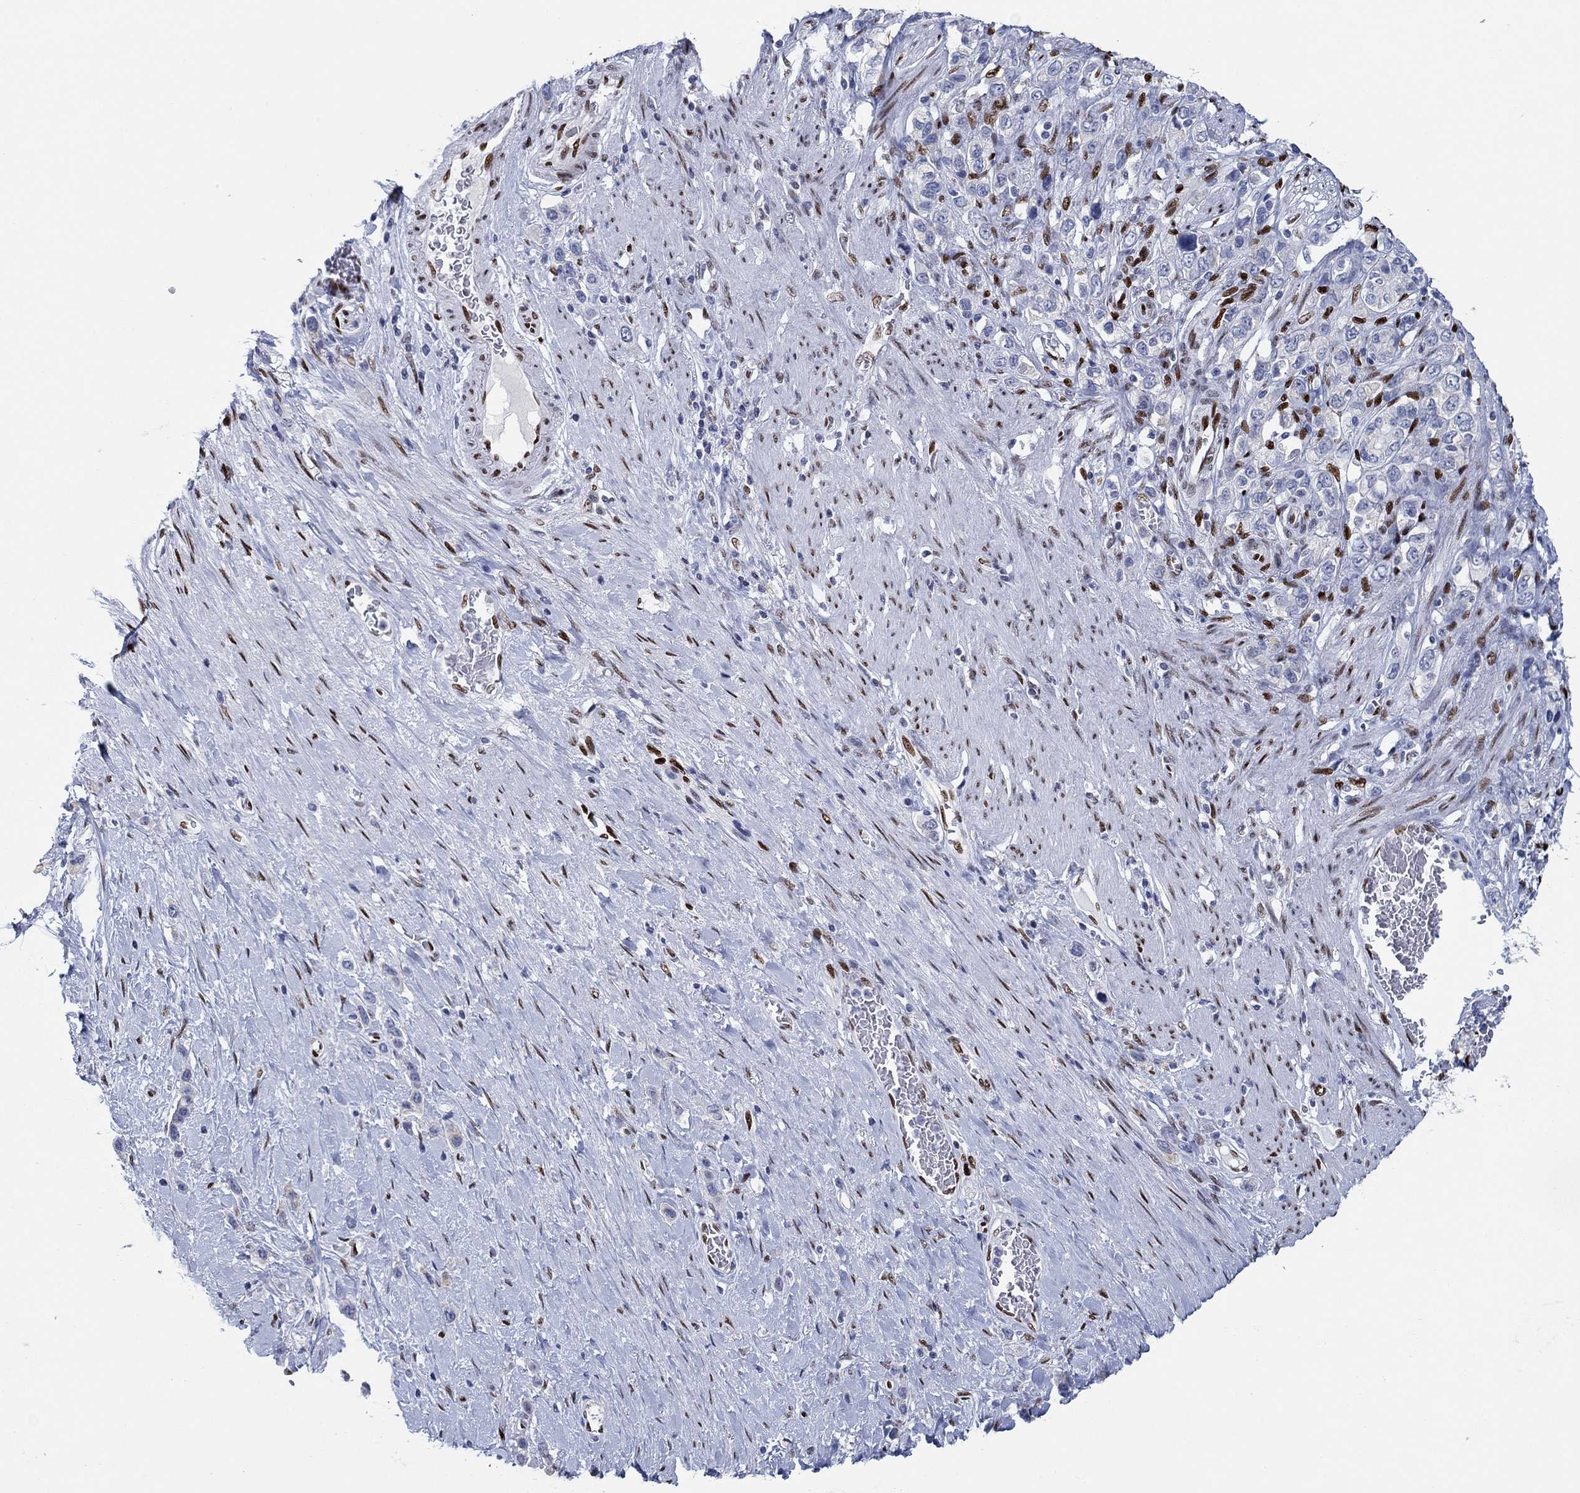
{"staining": {"intensity": "negative", "quantity": "none", "location": "none"}, "tissue": "stomach cancer", "cell_type": "Tumor cells", "image_type": "cancer", "snomed": [{"axis": "morphology", "description": "Normal tissue, NOS"}, {"axis": "morphology", "description": "Adenocarcinoma, NOS"}, {"axis": "morphology", "description": "Adenocarcinoma, High grade"}, {"axis": "topography", "description": "Stomach, upper"}, {"axis": "topography", "description": "Stomach"}], "caption": "DAB immunohistochemical staining of adenocarcinoma (stomach) shows no significant staining in tumor cells.", "gene": "ZEB1", "patient": {"sex": "female", "age": 65}}